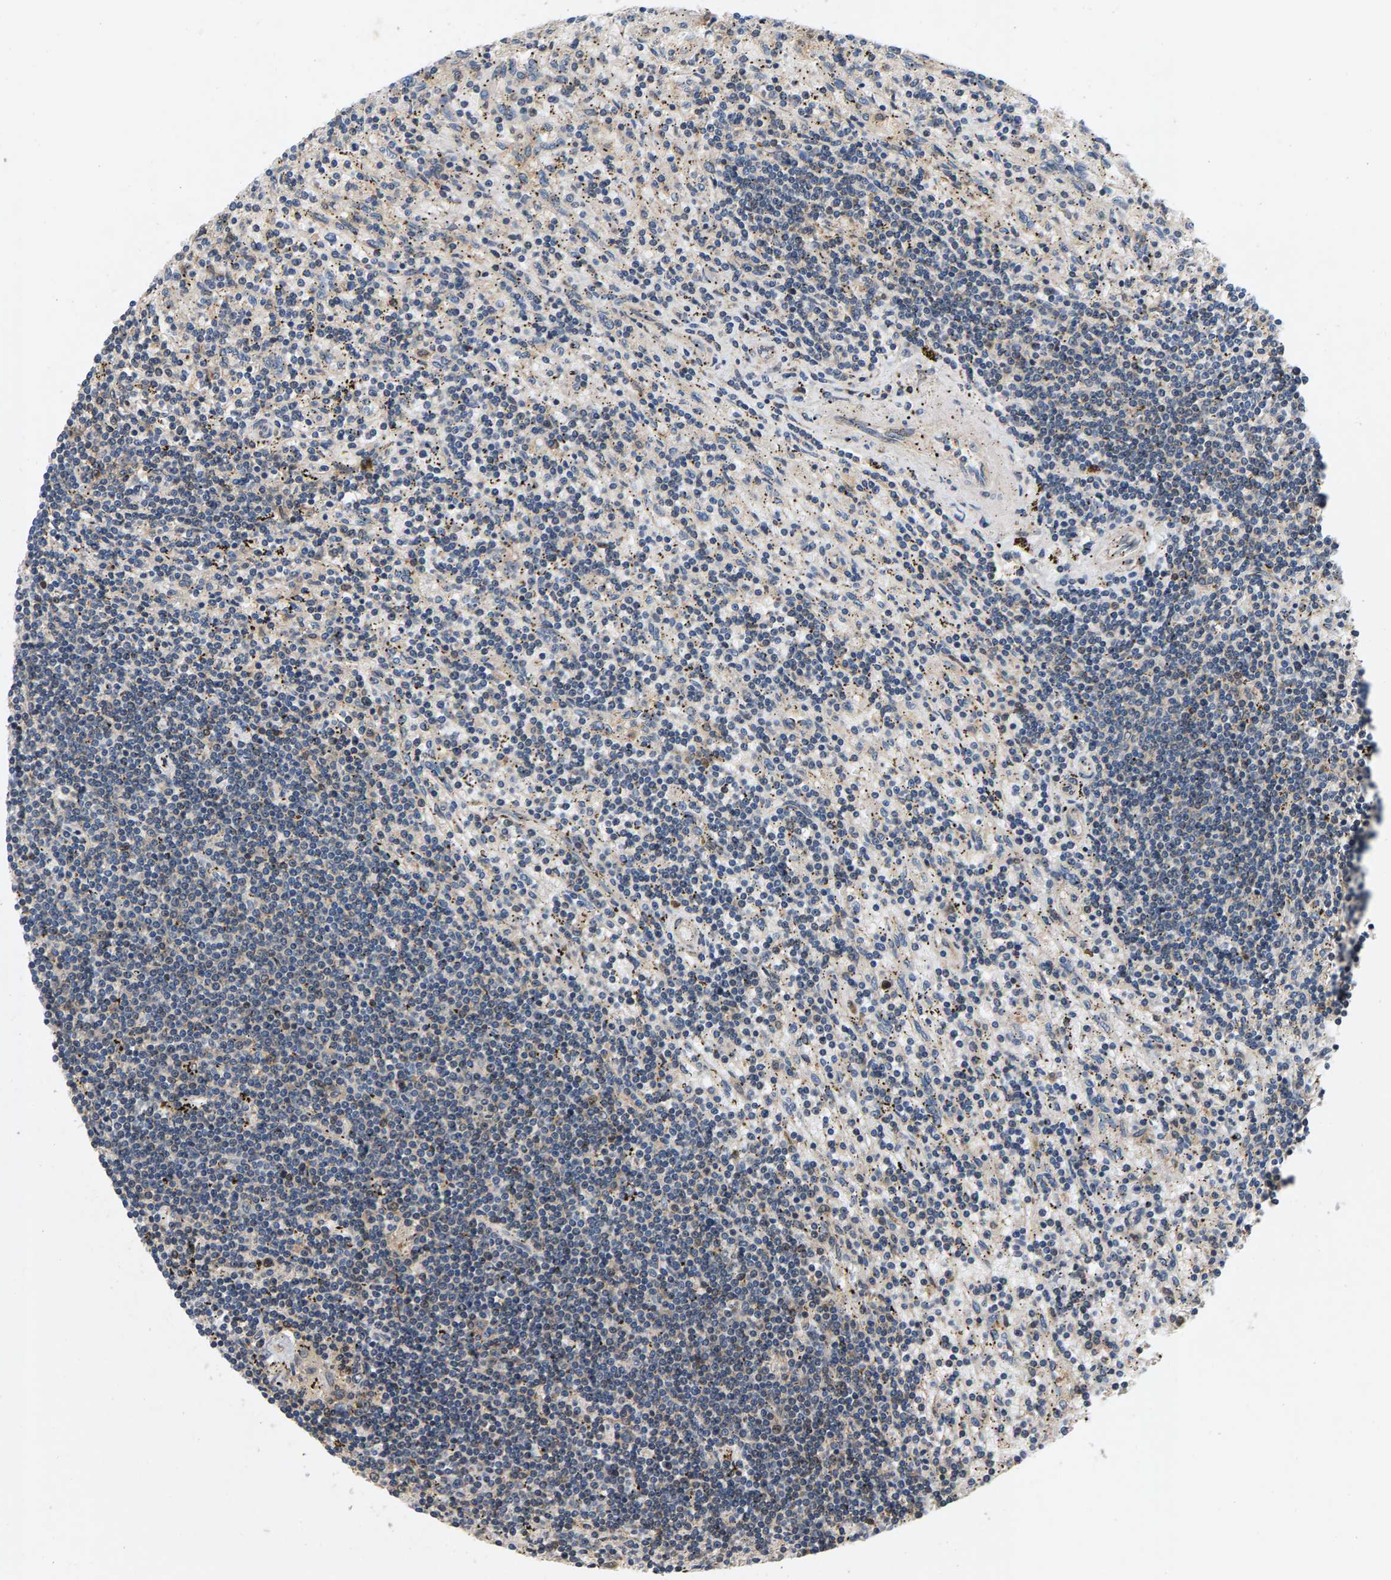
{"staining": {"intensity": "negative", "quantity": "none", "location": "none"}, "tissue": "lymphoma", "cell_type": "Tumor cells", "image_type": "cancer", "snomed": [{"axis": "morphology", "description": "Malignant lymphoma, non-Hodgkin's type, Low grade"}, {"axis": "topography", "description": "Spleen"}], "caption": "The image exhibits no significant staining in tumor cells of lymphoma. (DAB (3,3'-diaminobenzidine) immunohistochemistry, high magnification).", "gene": "FAM78A", "patient": {"sex": "male", "age": 76}}